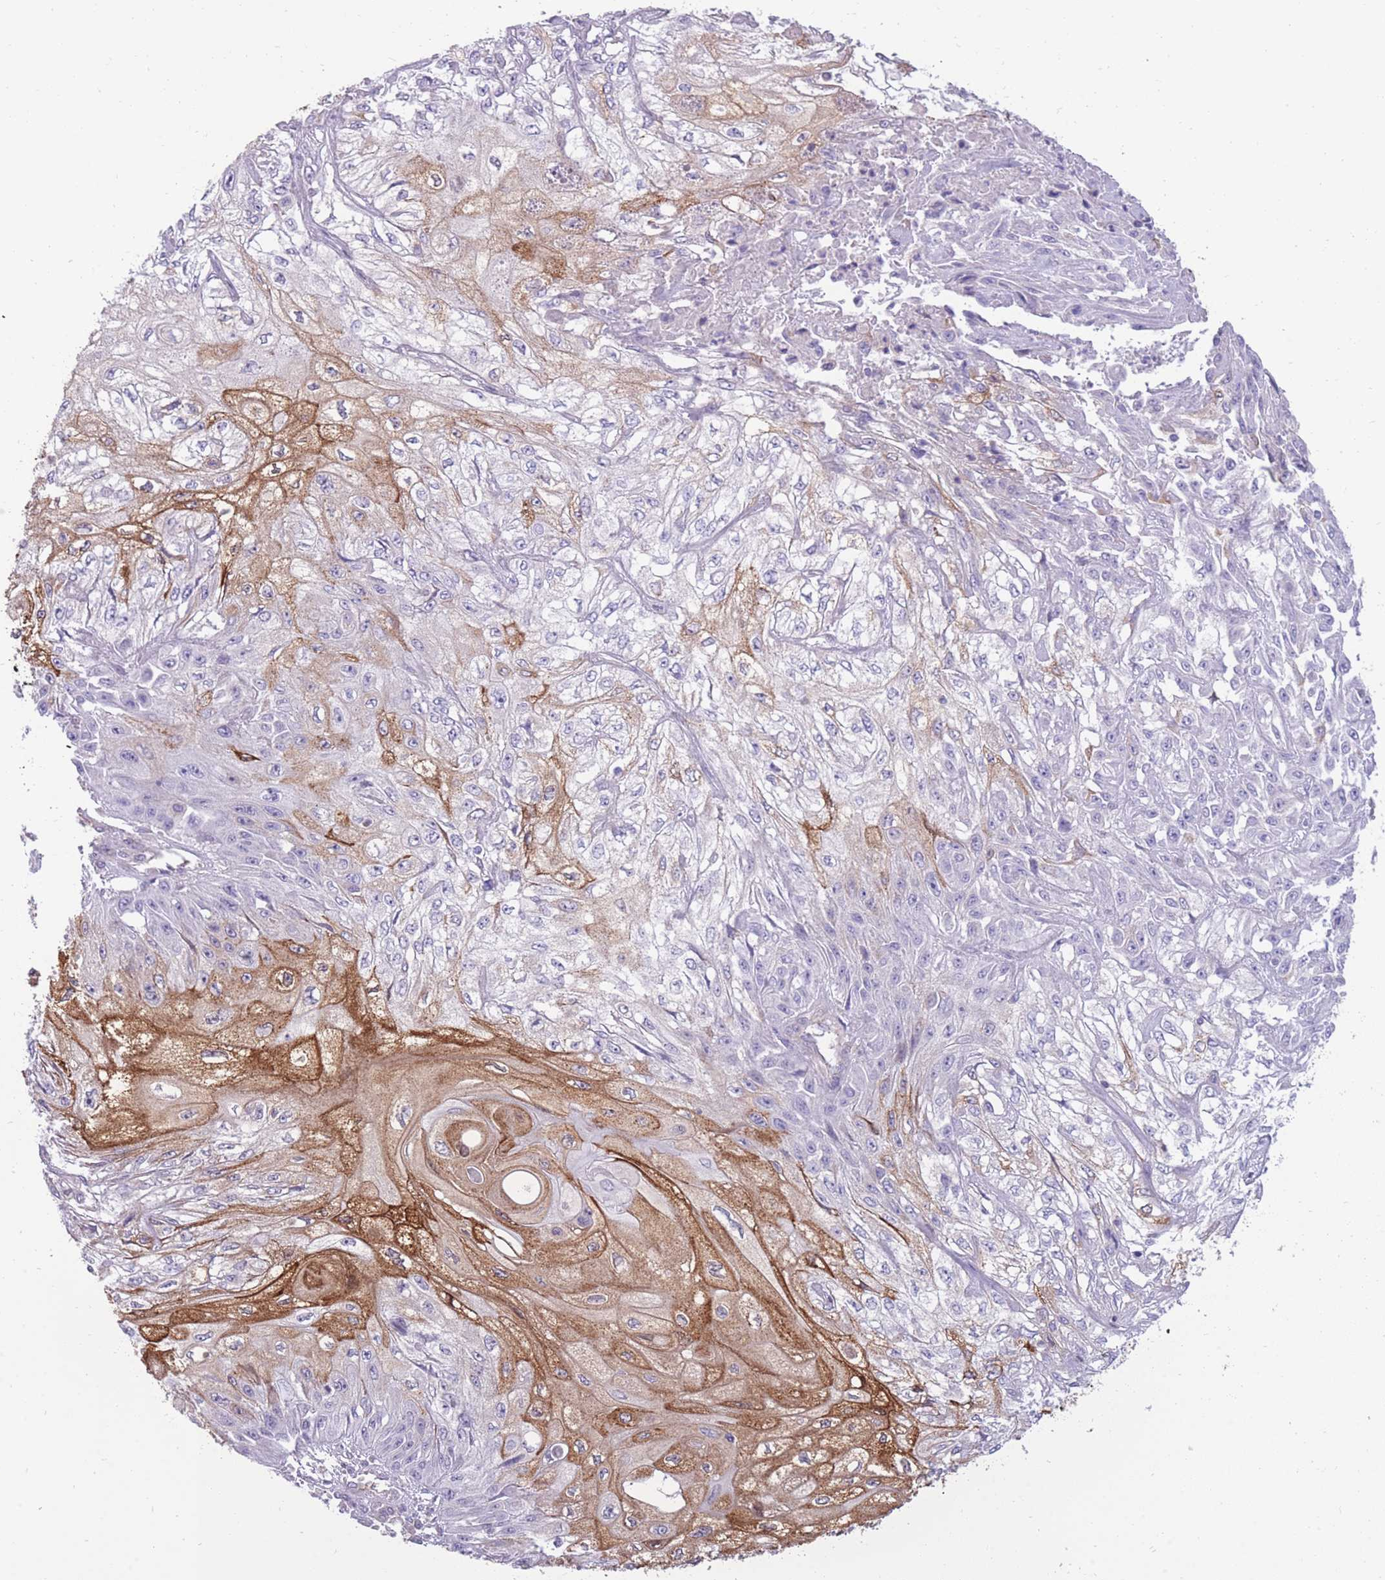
{"staining": {"intensity": "strong", "quantity": "<25%", "location": "cytoplasmic/membranous"}, "tissue": "skin cancer", "cell_type": "Tumor cells", "image_type": "cancer", "snomed": [{"axis": "morphology", "description": "Squamous cell carcinoma, NOS"}, {"axis": "morphology", "description": "Squamous cell carcinoma, metastatic, NOS"}, {"axis": "topography", "description": "Skin"}, {"axis": "topography", "description": "Lymph node"}], "caption": "Metastatic squamous cell carcinoma (skin) tissue shows strong cytoplasmic/membranous positivity in about <25% of tumor cells, visualized by immunohistochemistry.", "gene": "RGS11", "patient": {"sex": "male", "age": 75}}